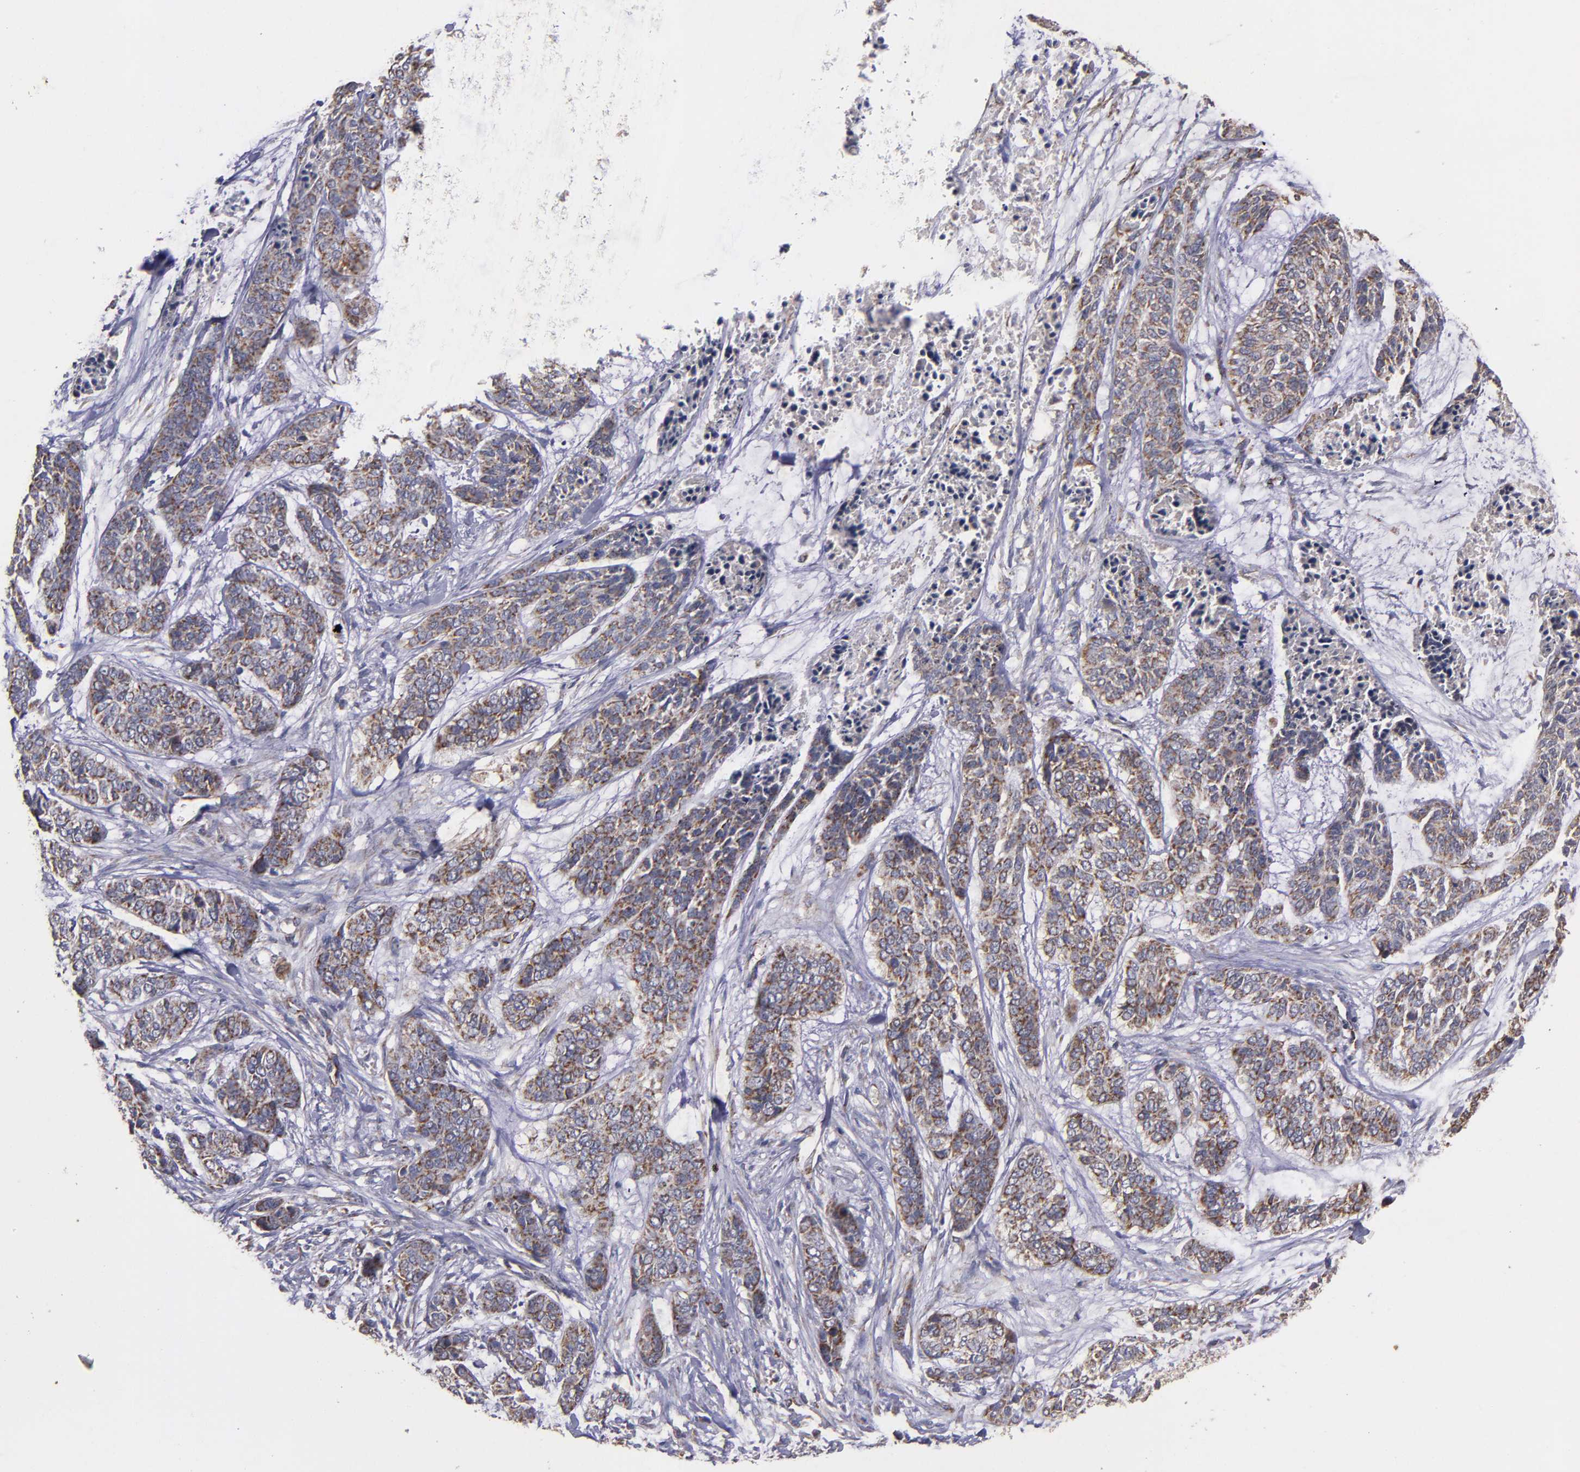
{"staining": {"intensity": "moderate", "quantity": ">75%", "location": "cytoplasmic/membranous"}, "tissue": "skin cancer", "cell_type": "Tumor cells", "image_type": "cancer", "snomed": [{"axis": "morphology", "description": "Basal cell carcinoma"}, {"axis": "topography", "description": "Skin"}], "caption": "Human skin cancer (basal cell carcinoma) stained with a brown dye exhibits moderate cytoplasmic/membranous positive positivity in approximately >75% of tumor cells.", "gene": "TIMM9", "patient": {"sex": "female", "age": 64}}